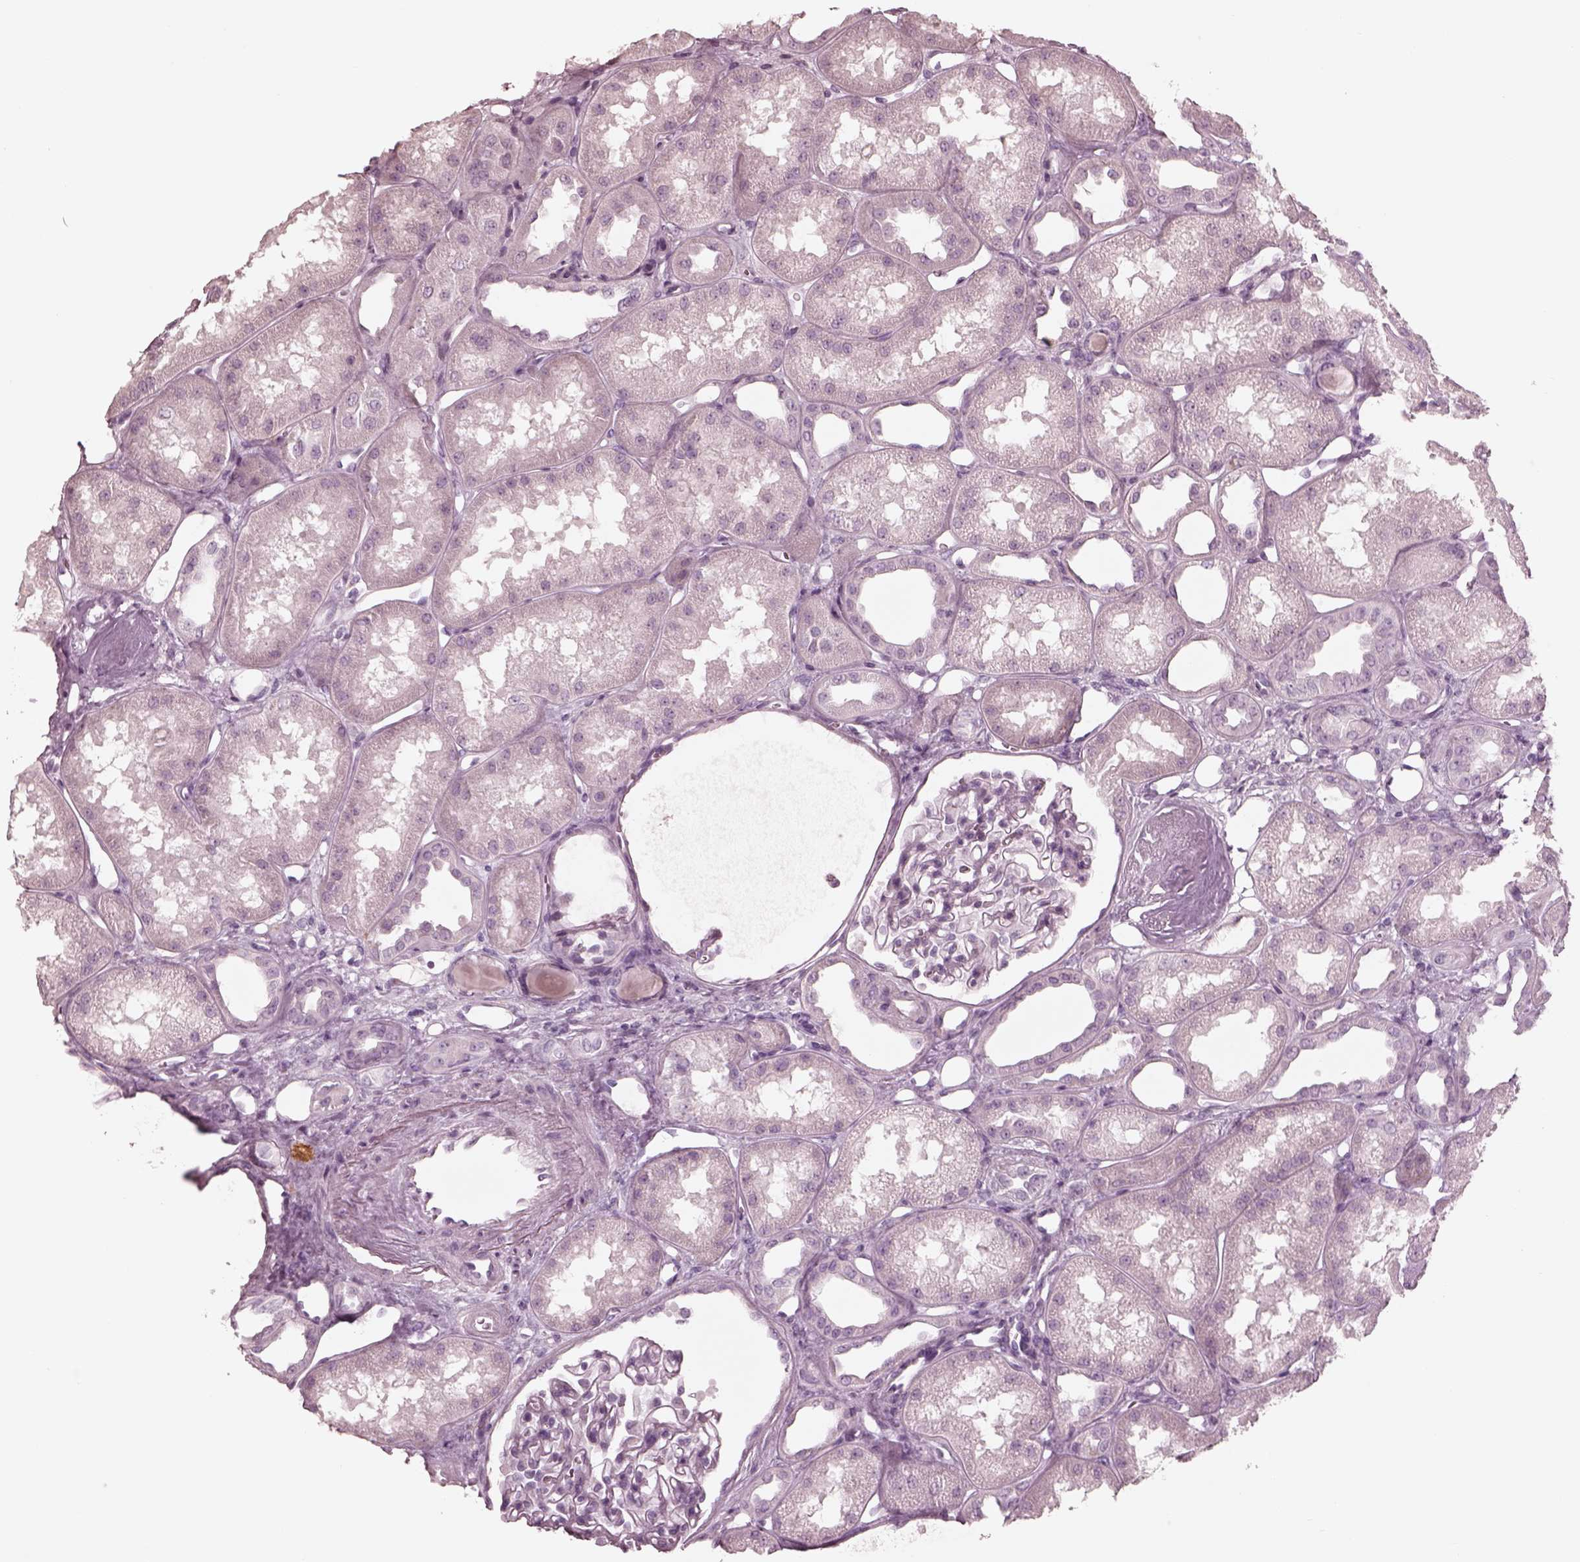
{"staining": {"intensity": "negative", "quantity": "none", "location": "none"}, "tissue": "kidney", "cell_type": "Cells in glomeruli", "image_type": "normal", "snomed": [{"axis": "morphology", "description": "Normal tissue, NOS"}, {"axis": "topography", "description": "Kidney"}], "caption": "High power microscopy photomicrograph of an immunohistochemistry histopathology image of unremarkable kidney, revealing no significant positivity in cells in glomeruli.", "gene": "CADM2", "patient": {"sex": "male", "age": 61}}